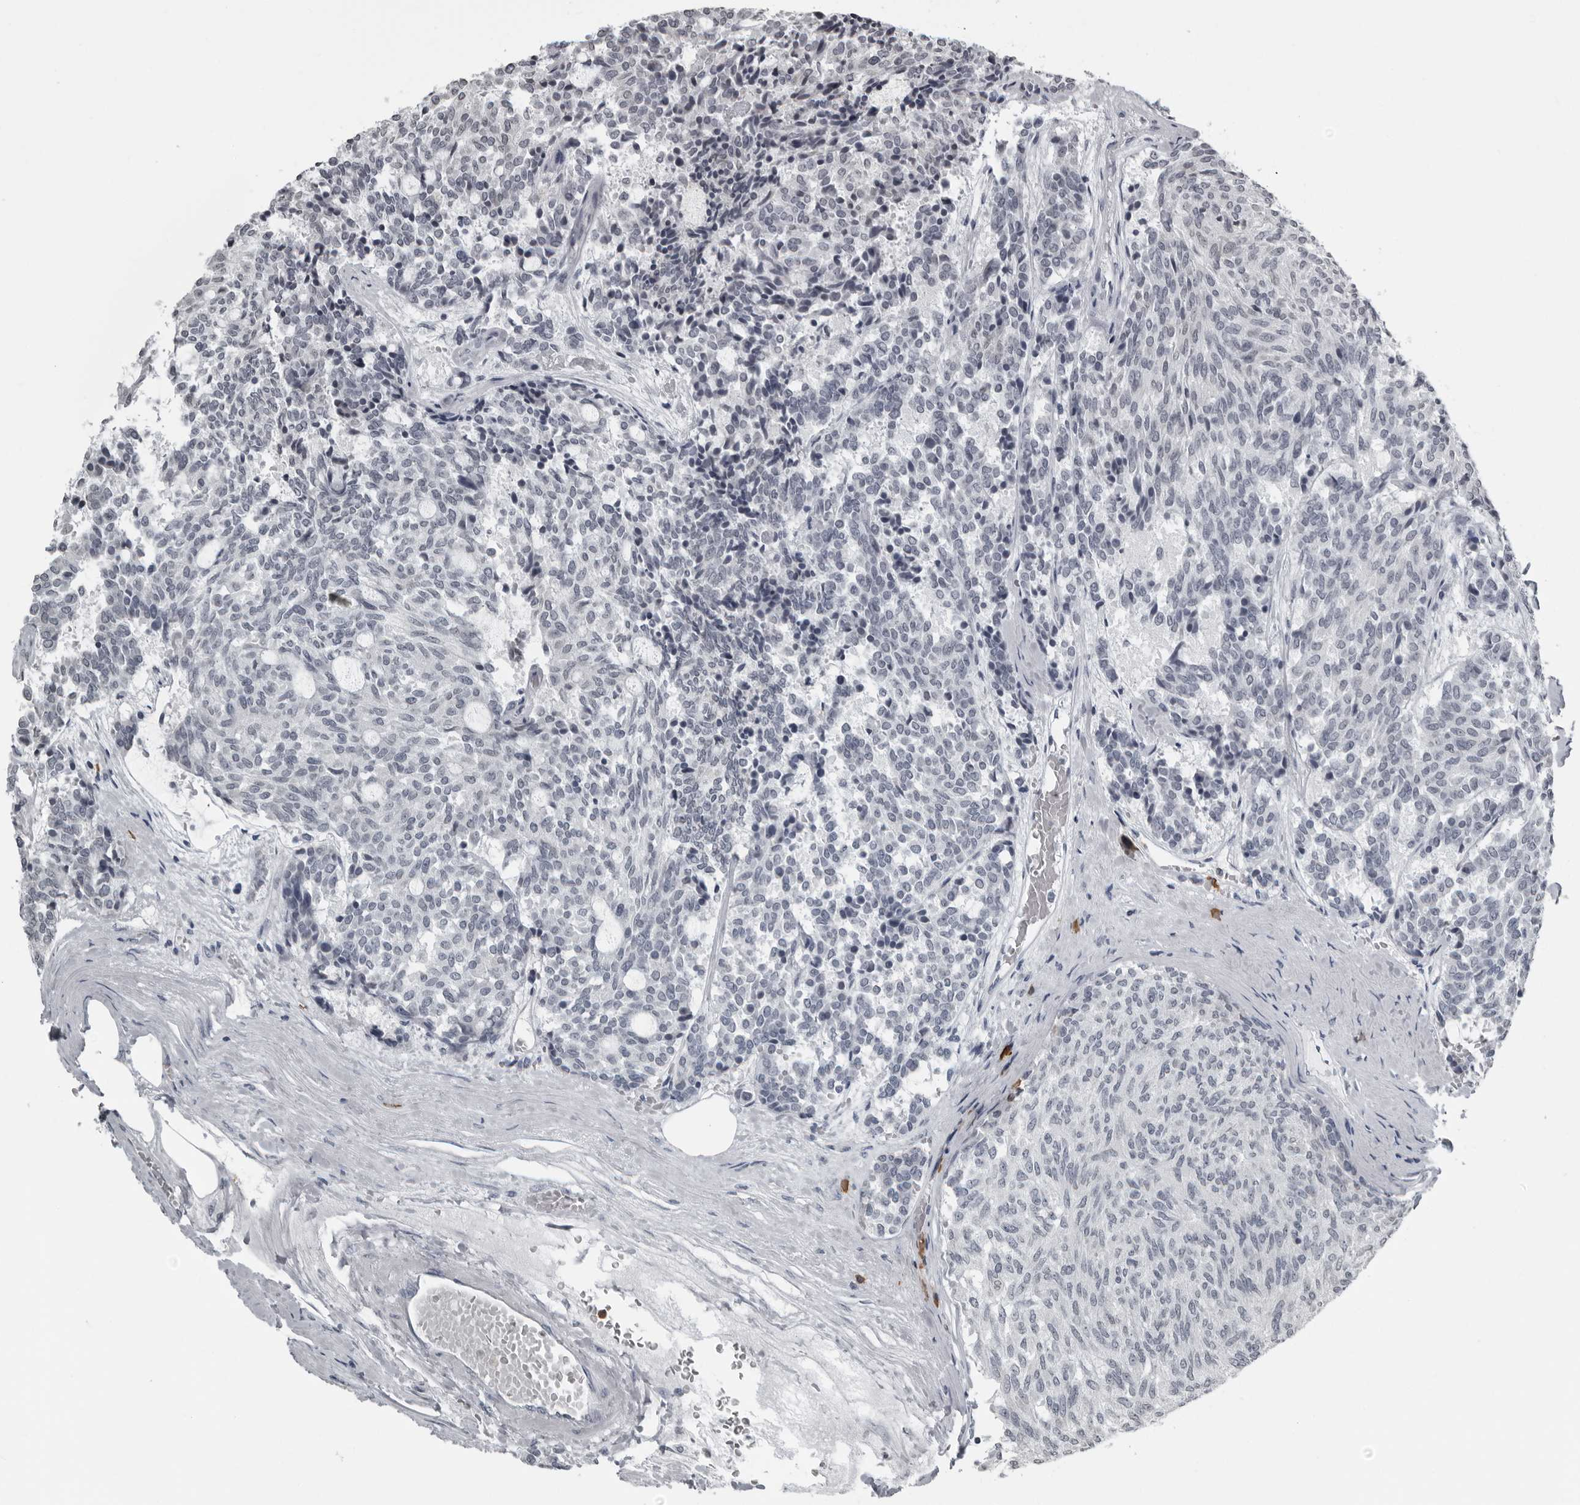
{"staining": {"intensity": "negative", "quantity": "none", "location": "none"}, "tissue": "carcinoid", "cell_type": "Tumor cells", "image_type": "cancer", "snomed": [{"axis": "morphology", "description": "Carcinoid, malignant, NOS"}, {"axis": "topography", "description": "Pancreas"}], "caption": "Immunohistochemistry image of human carcinoid stained for a protein (brown), which shows no staining in tumor cells. (IHC, brightfield microscopy, high magnification).", "gene": "RTCA", "patient": {"sex": "female", "age": 54}}